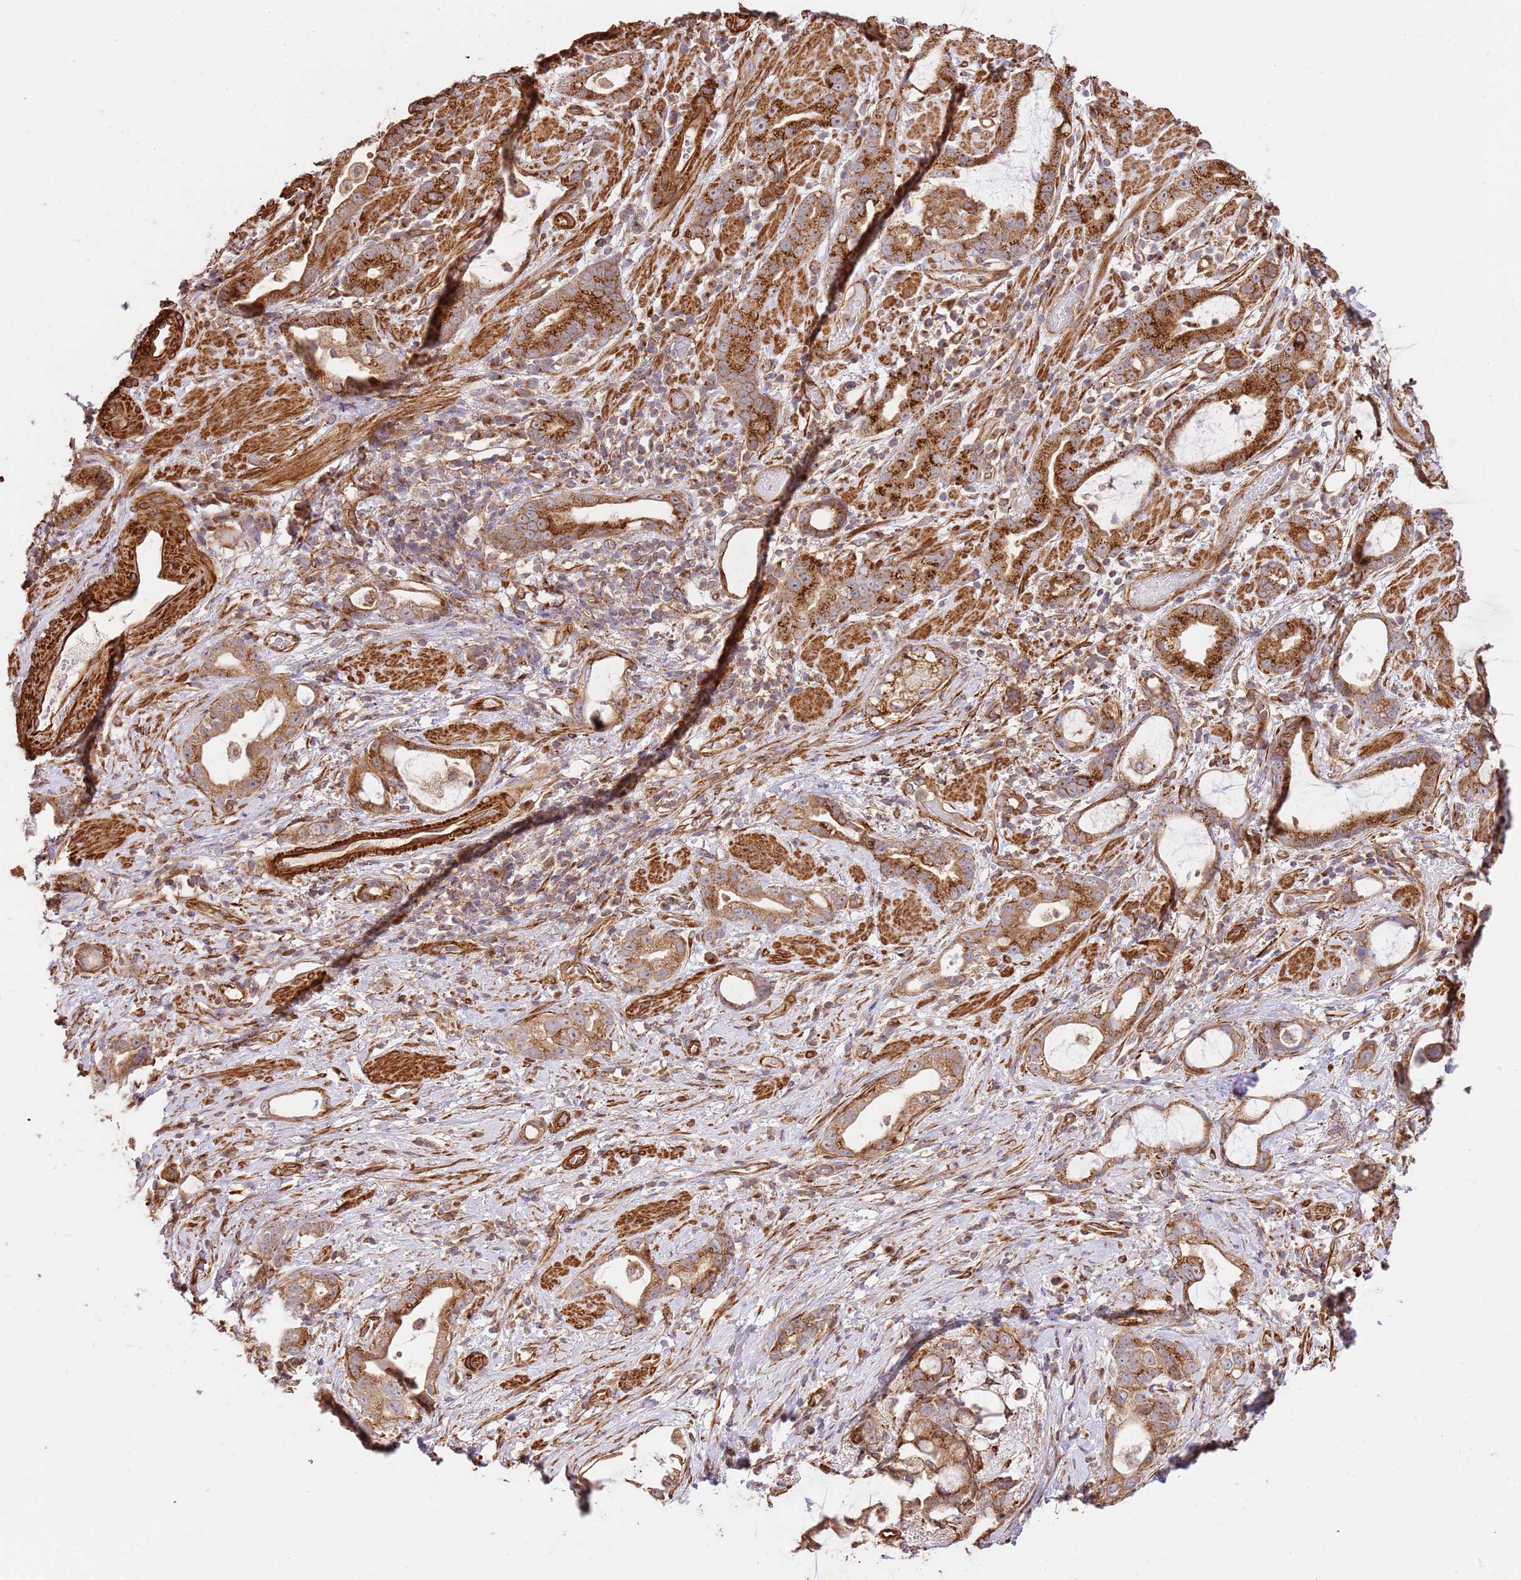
{"staining": {"intensity": "strong", "quantity": ">75%", "location": "cytoplasmic/membranous"}, "tissue": "stomach cancer", "cell_type": "Tumor cells", "image_type": "cancer", "snomed": [{"axis": "morphology", "description": "Adenocarcinoma, NOS"}, {"axis": "topography", "description": "Stomach"}], "caption": "Human stomach cancer stained with a protein marker demonstrates strong staining in tumor cells.", "gene": "ZBTB39", "patient": {"sex": "male", "age": 55}}